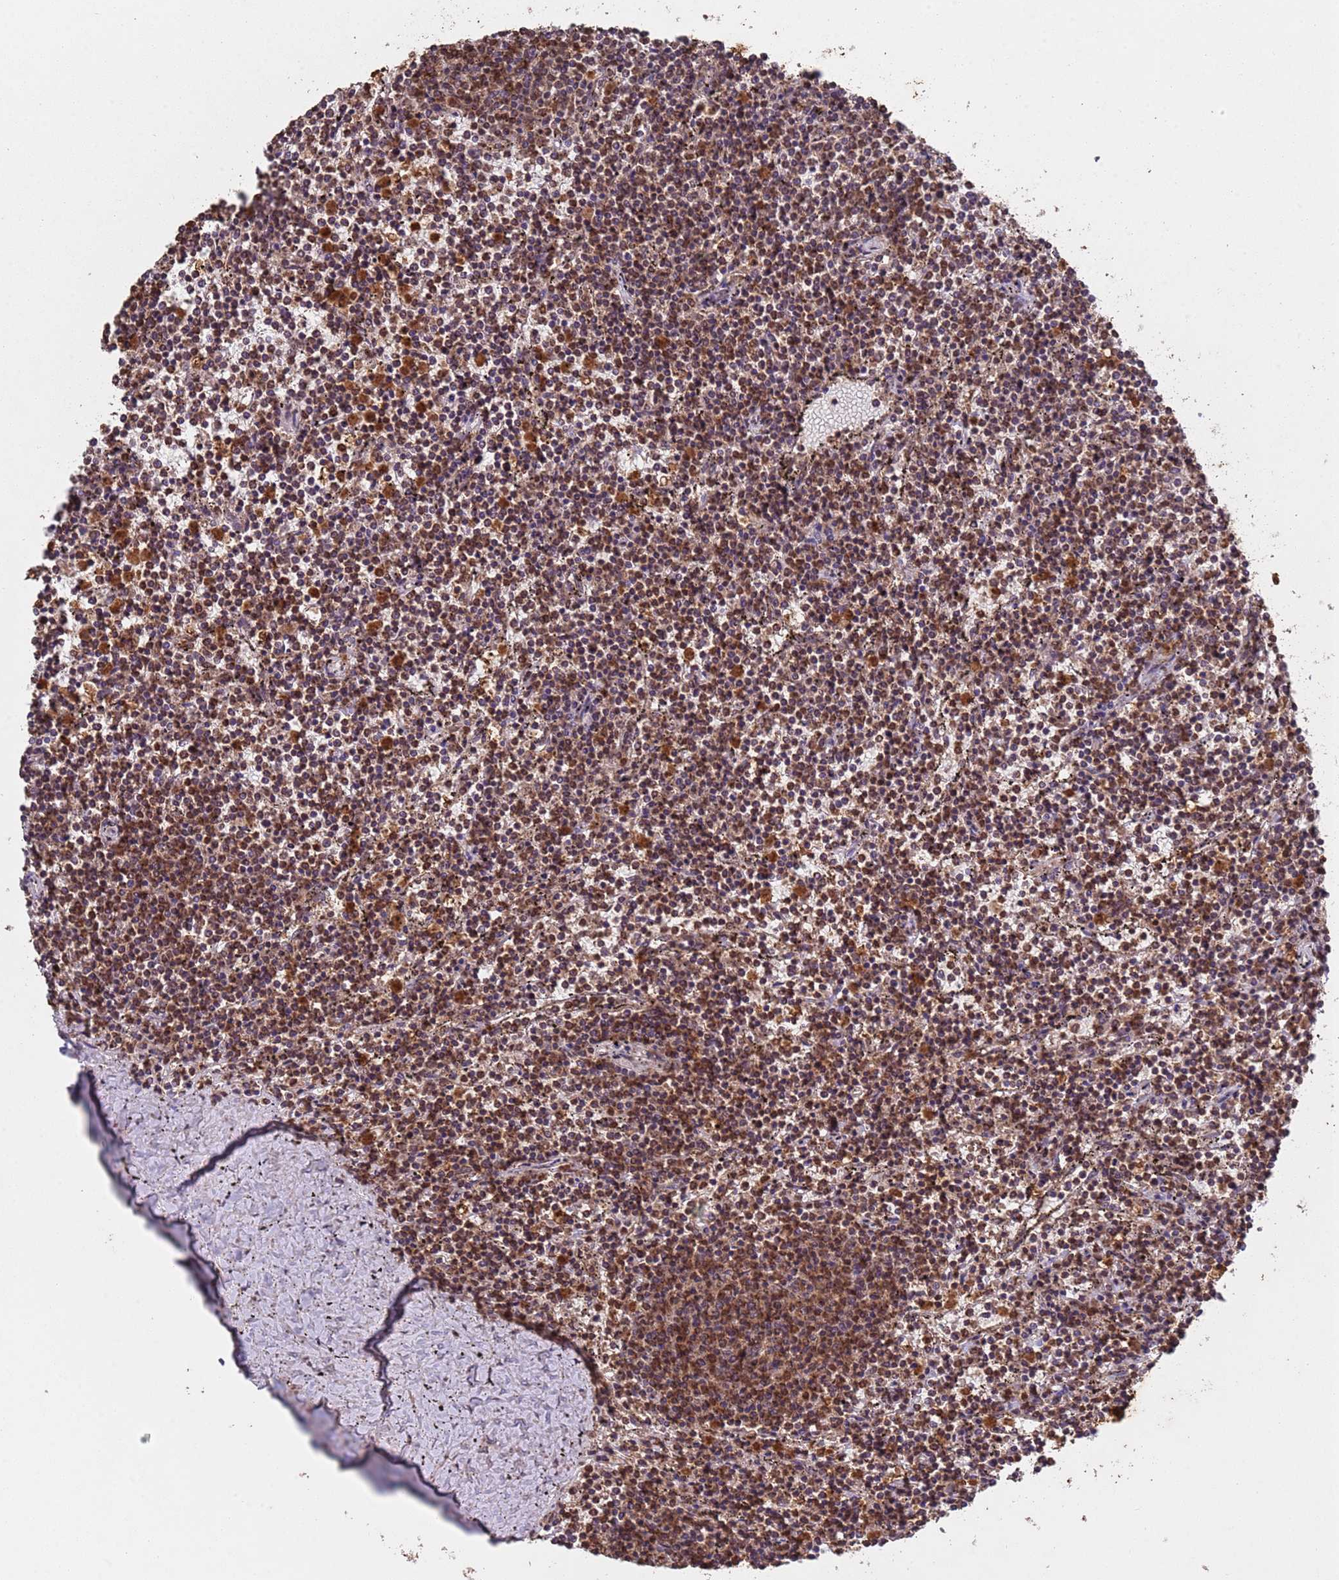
{"staining": {"intensity": "moderate", "quantity": ">75%", "location": "nuclear"}, "tissue": "lymphoma", "cell_type": "Tumor cells", "image_type": "cancer", "snomed": [{"axis": "morphology", "description": "Malignant lymphoma, non-Hodgkin's type, Low grade"}, {"axis": "topography", "description": "Spleen"}], "caption": "Protein analysis of malignant lymphoma, non-Hodgkin's type (low-grade) tissue reveals moderate nuclear positivity in about >75% of tumor cells.", "gene": "HDAC10", "patient": {"sex": "female", "age": 50}}